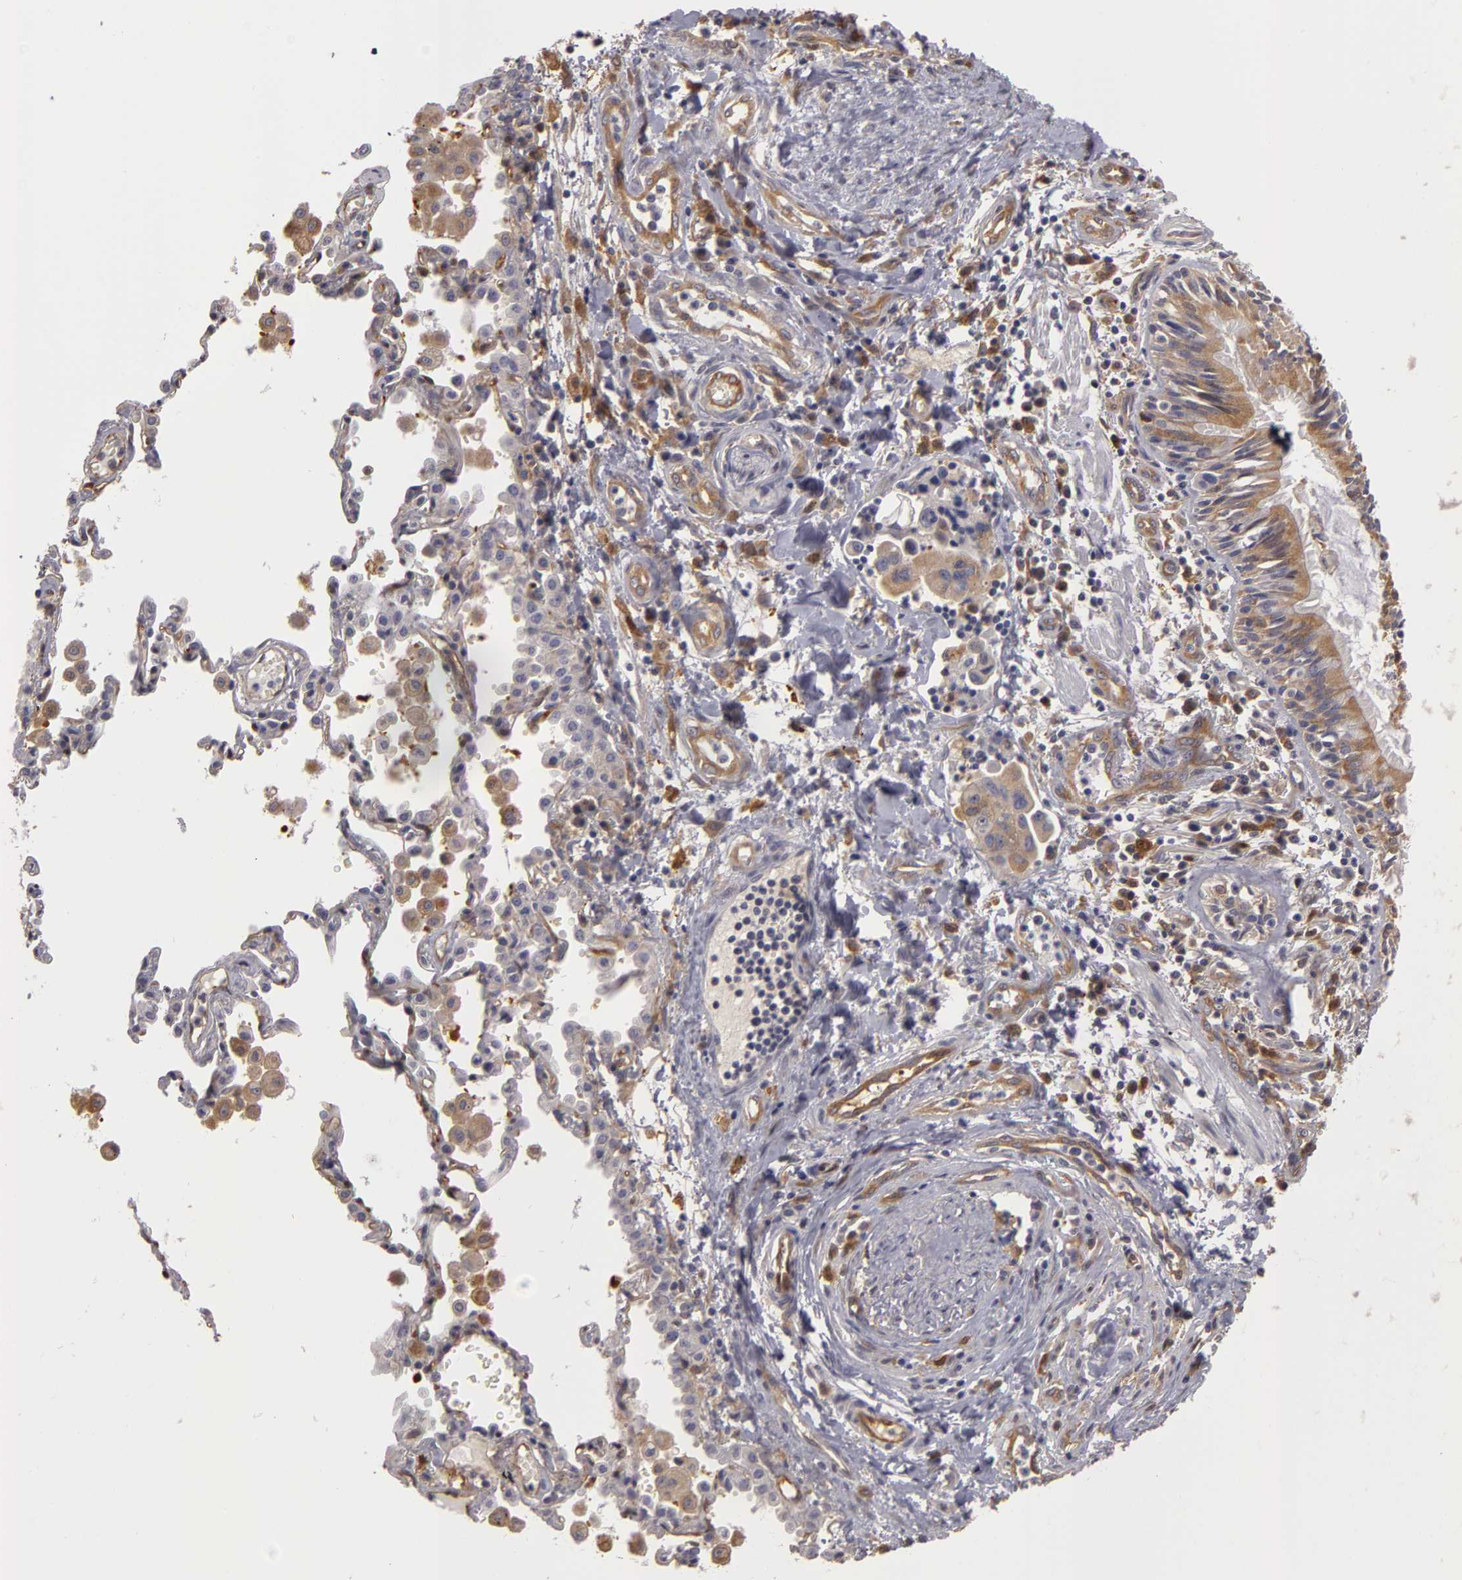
{"staining": {"intensity": "weak", "quantity": "<25%", "location": "cytoplasmic/membranous"}, "tissue": "lung cancer", "cell_type": "Tumor cells", "image_type": "cancer", "snomed": [{"axis": "morphology", "description": "Adenocarcinoma, NOS"}, {"axis": "topography", "description": "Lung"}], "caption": "The histopathology image displays no significant staining in tumor cells of lung adenocarcinoma. The staining was performed using DAB to visualize the protein expression in brown, while the nuclei were stained in blue with hematoxylin (Magnification: 20x).", "gene": "ZNF229", "patient": {"sex": "male", "age": 64}}